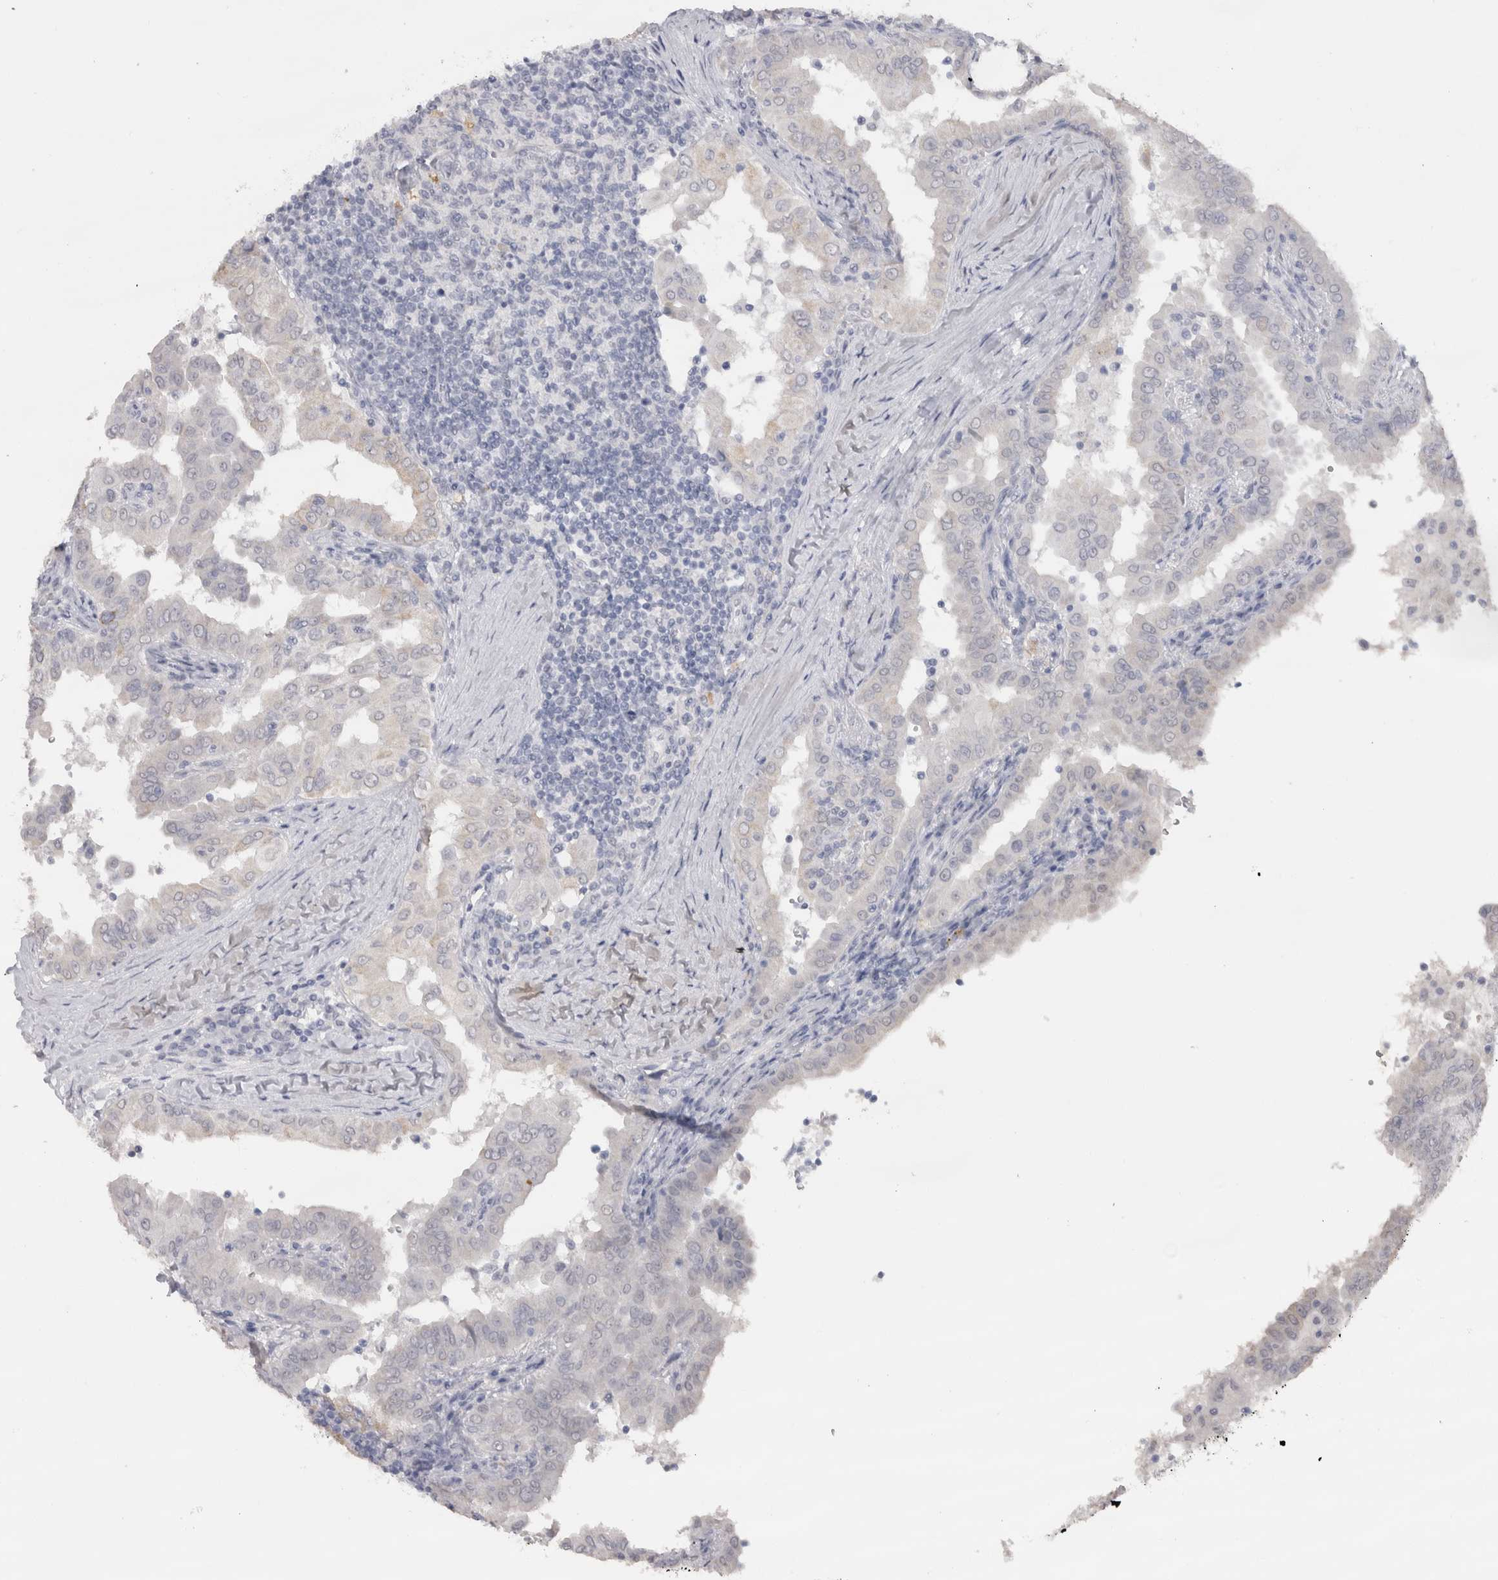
{"staining": {"intensity": "negative", "quantity": "none", "location": "none"}, "tissue": "thyroid cancer", "cell_type": "Tumor cells", "image_type": "cancer", "snomed": [{"axis": "morphology", "description": "Papillary adenocarcinoma, NOS"}, {"axis": "topography", "description": "Thyroid gland"}], "caption": "Tumor cells show no significant protein expression in papillary adenocarcinoma (thyroid).", "gene": "CDH17", "patient": {"sex": "male", "age": 33}}